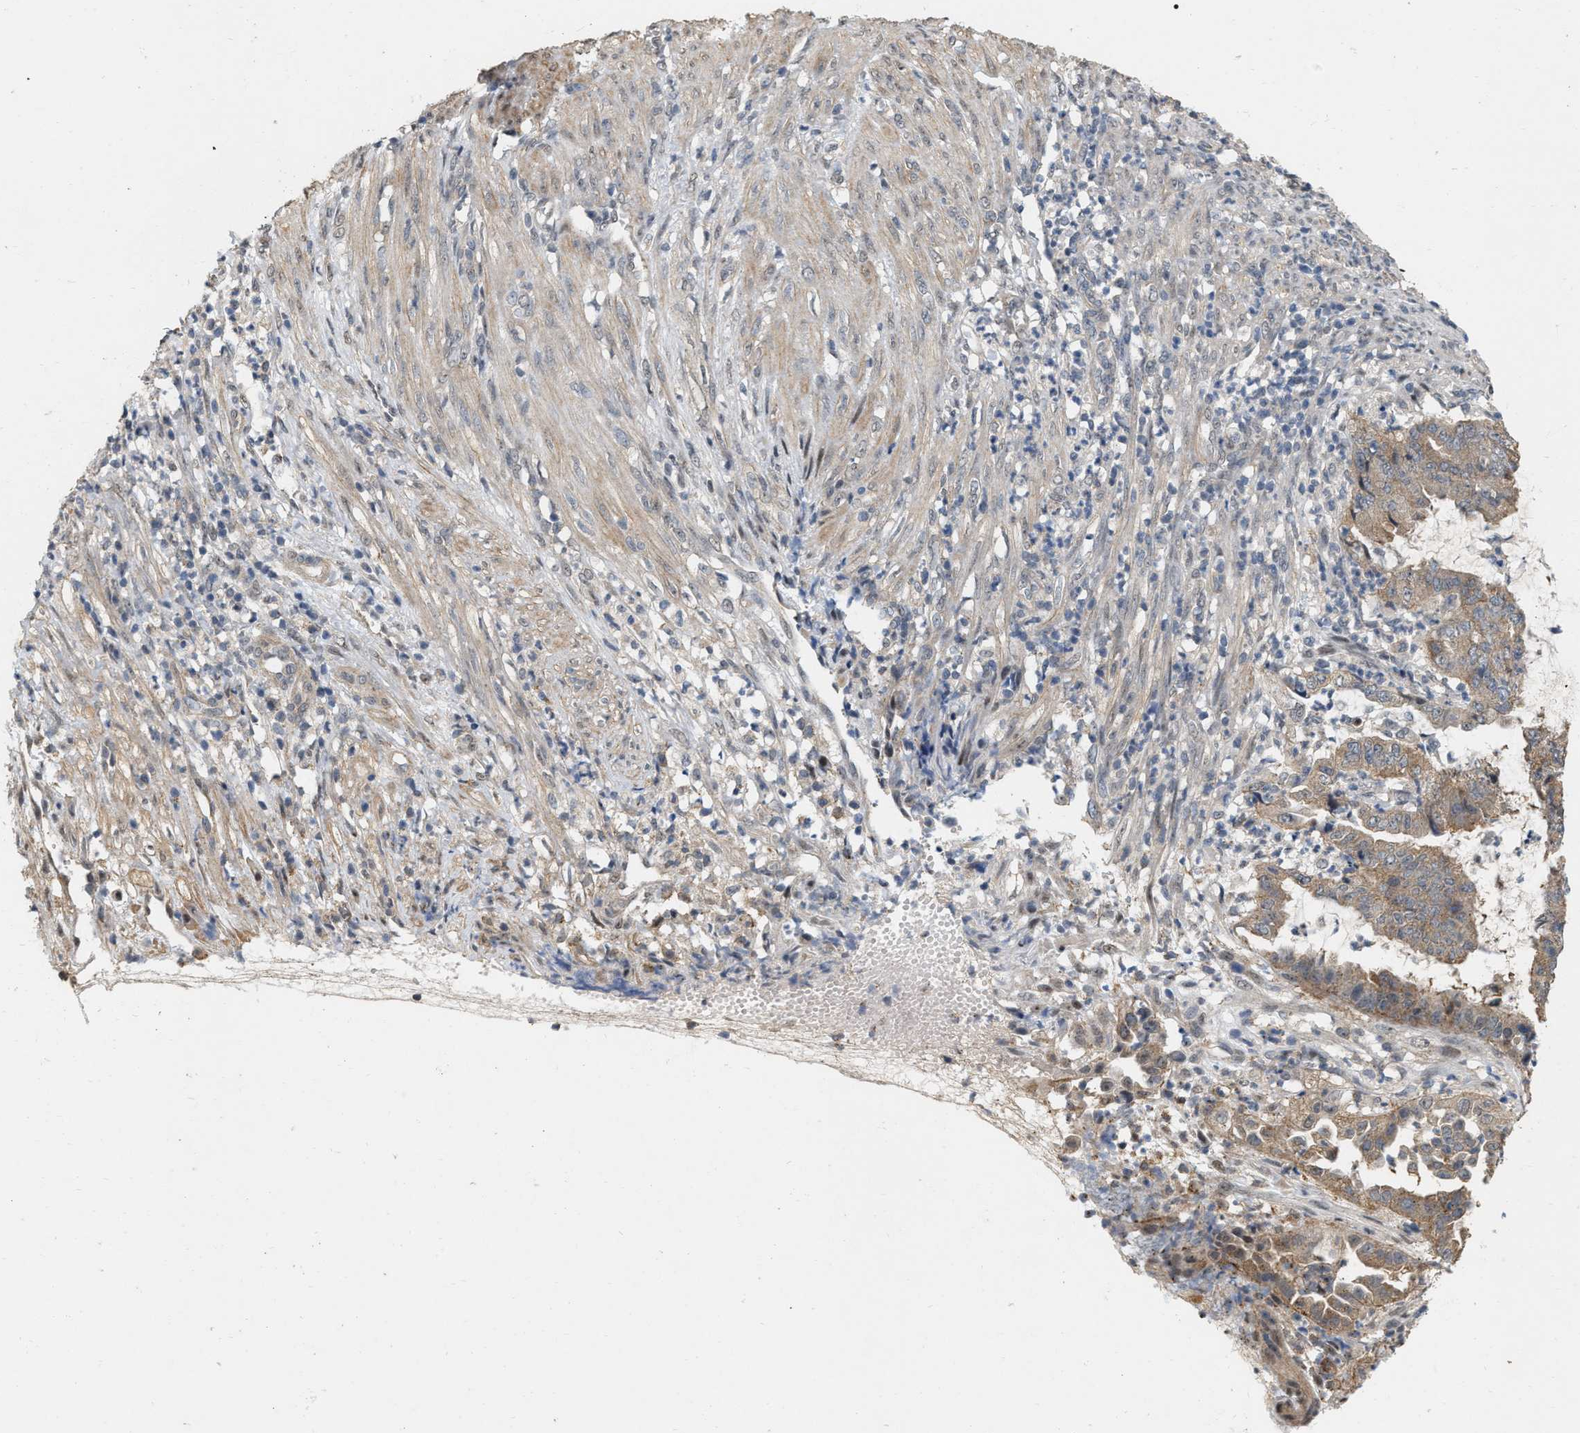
{"staining": {"intensity": "moderate", "quantity": ">75%", "location": "cytoplasmic/membranous"}, "tissue": "endometrial cancer", "cell_type": "Tumor cells", "image_type": "cancer", "snomed": [{"axis": "morphology", "description": "Adenocarcinoma, NOS"}, {"axis": "topography", "description": "Endometrium"}], "caption": "The histopathology image shows a brown stain indicating the presence of a protein in the cytoplasmic/membranous of tumor cells in endometrial cancer. The protein of interest is shown in brown color, while the nuclei are stained blue.", "gene": "RUVBL1", "patient": {"sex": "female", "age": 51}}